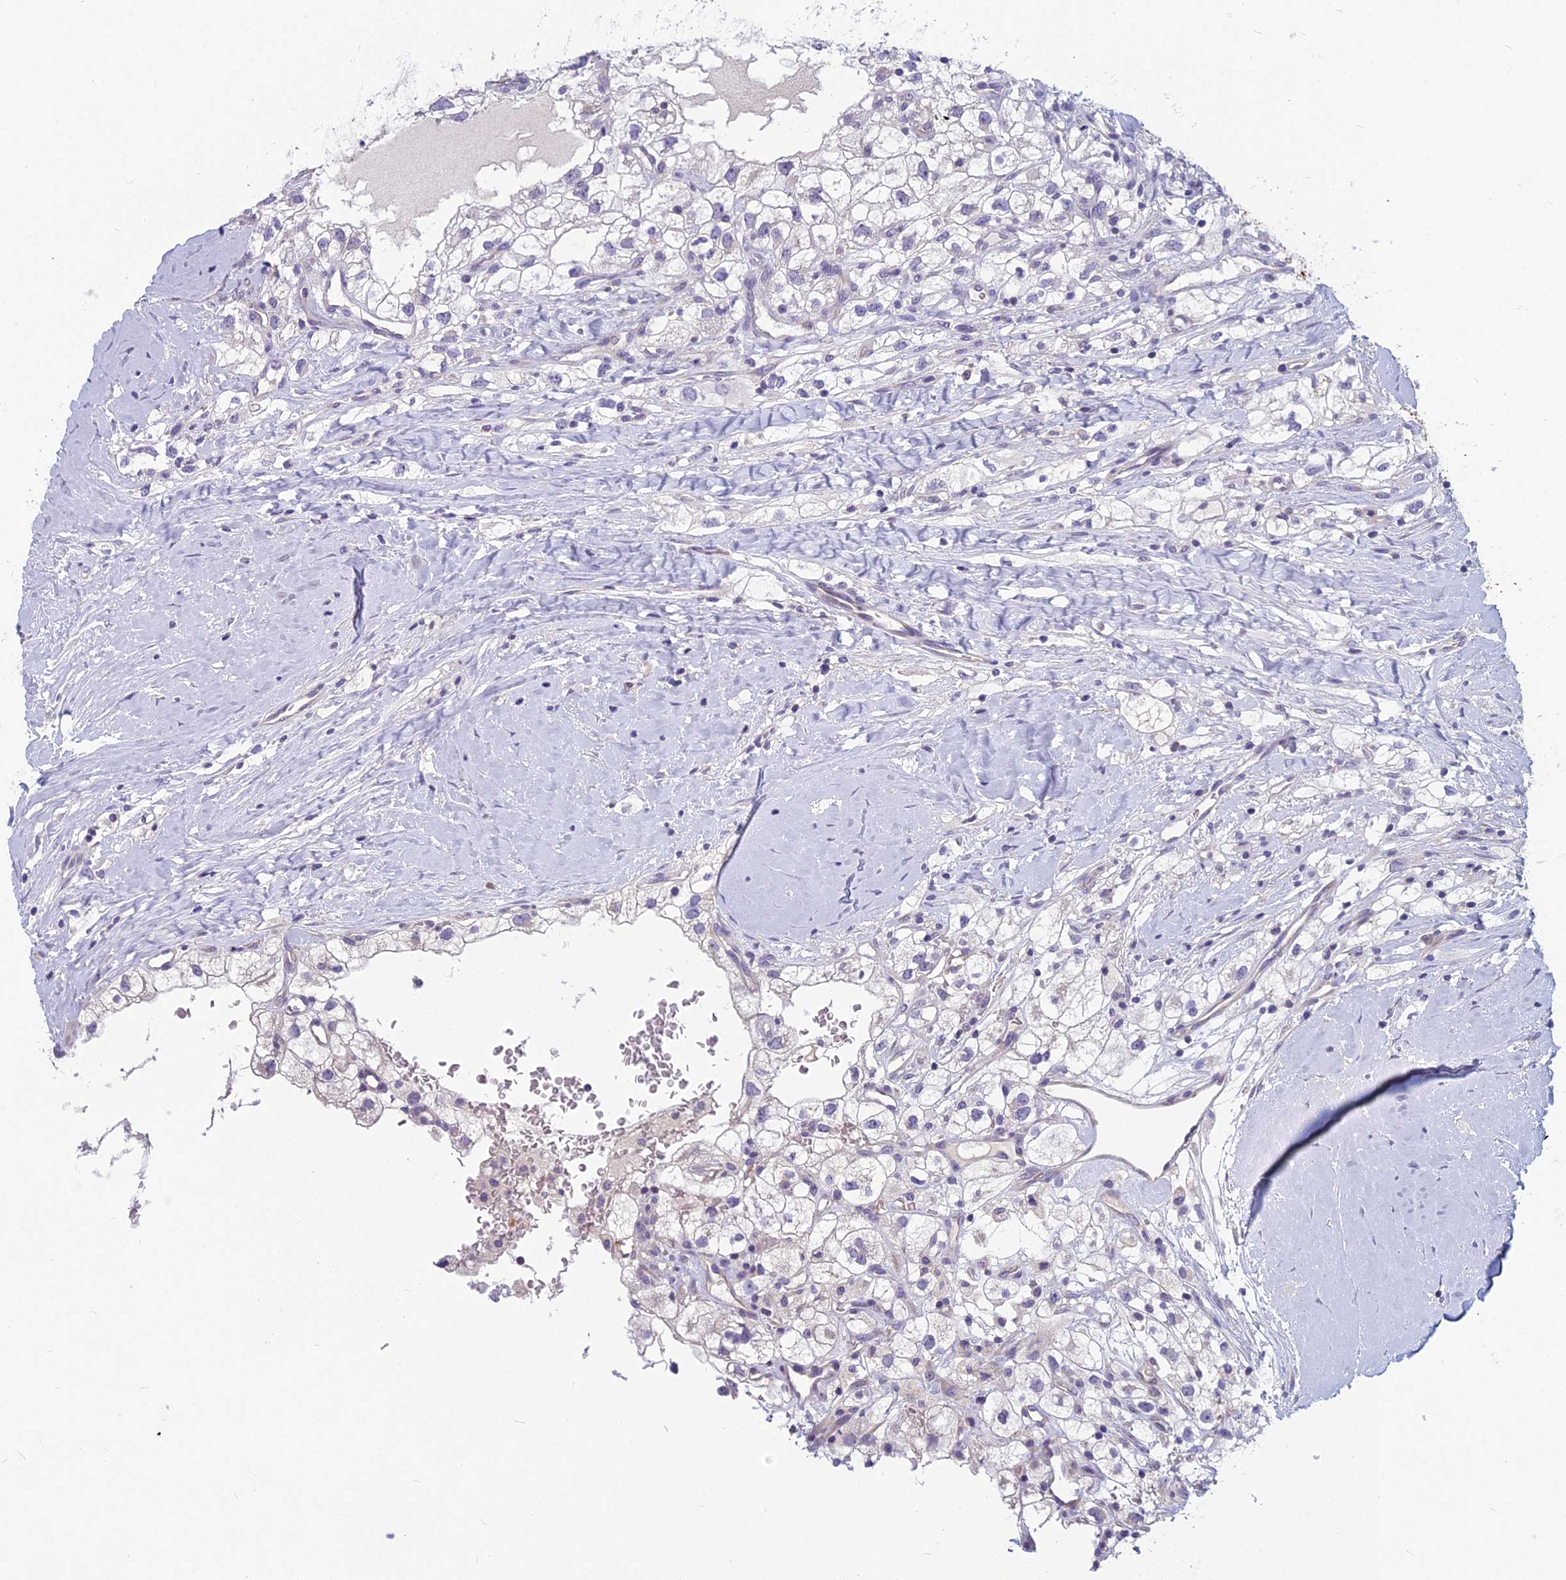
{"staining": {"intensity": "negative", "quantity": "none", "location": "none"}, "tissue": "renal cancer", "cell_type": "Tumor cells", "image_type": "cancer", "snomed": [{"axis": "morphology", "description": "Adenocarcinoma, NOS"}, {"axis": "topography", "description": "Kidney"}], "caption": "DAB (3,3'-diaminobenzidine) immunohistochemical staining of human adenocarcinoma (renal) shows no significant positivity in tumor cells. The staining was performed using DAB (3,3'-diaminobenzidine) to visualize the protein expression in brown, while the nuclei were stained in blue with hematoxylin (Magnification: 20x).", "gene": "RBM41", "patient": {"sex": "male", "age": 59}}